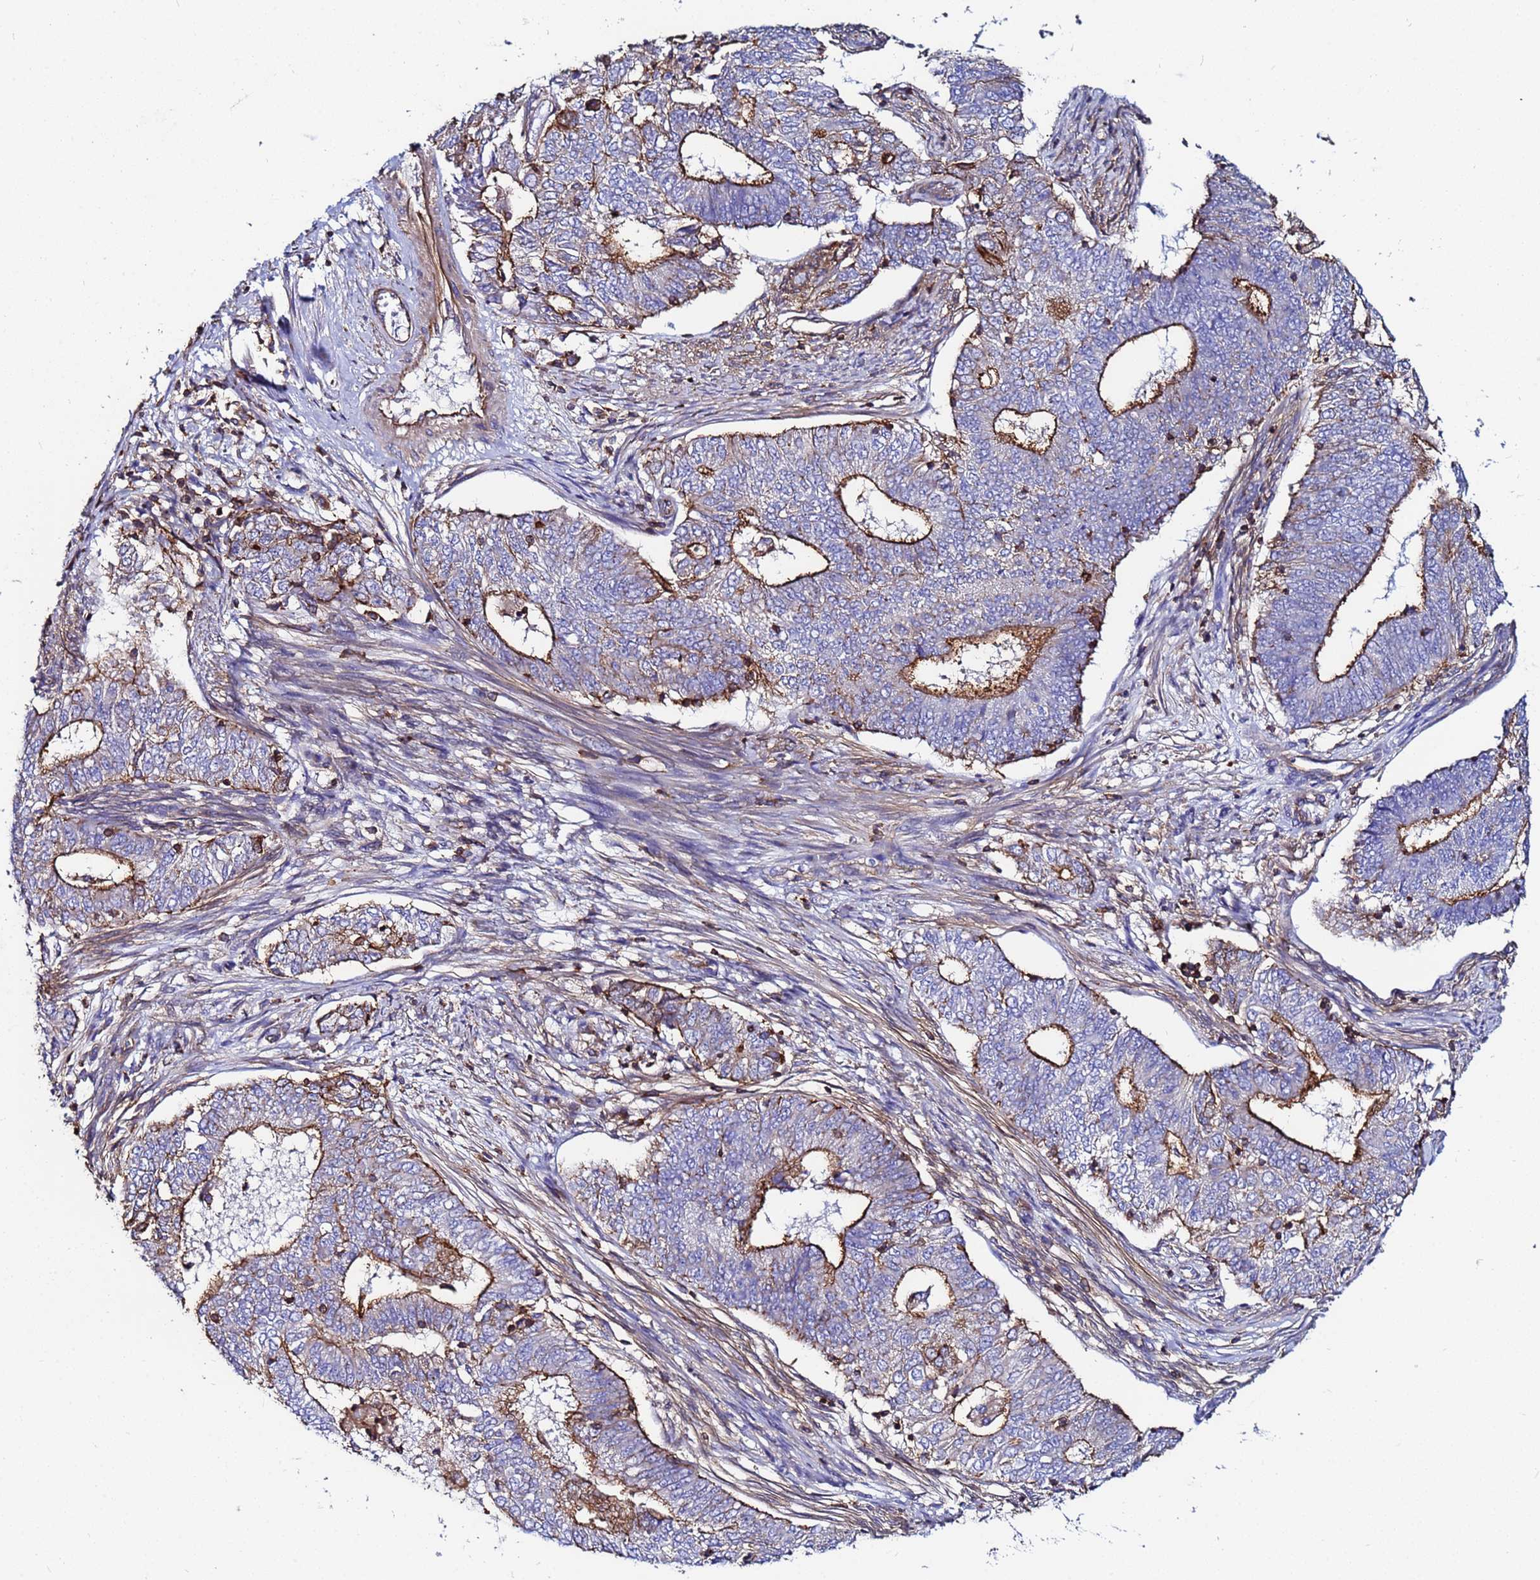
{"staining": {"intensity": "moderate", "quantity": "25%-75%", "location": "cytoplasmic/membranous"}, "tissue": "endometrial cancer", "cell_type": "Tumor cells", "image_type": "cancer", "snomed": [{"axis": "morphology", "description": "Adenocarcinoma, NOS"}, {"axis": "topography", "description": "Endometrium"}], "caption": "High-magnification brightfield microscopy of endometrial cancer stained with DAB (3,3'-diaminobenzidine) (brown) and counterstained with hematoxylin (blue). tumor cells exhibit moderate cytoplasmic/membranous expression is seen in approximately25%-75% of cells.", "gene": "POTEE", "patient": {"sex": "female", "age": 62}}